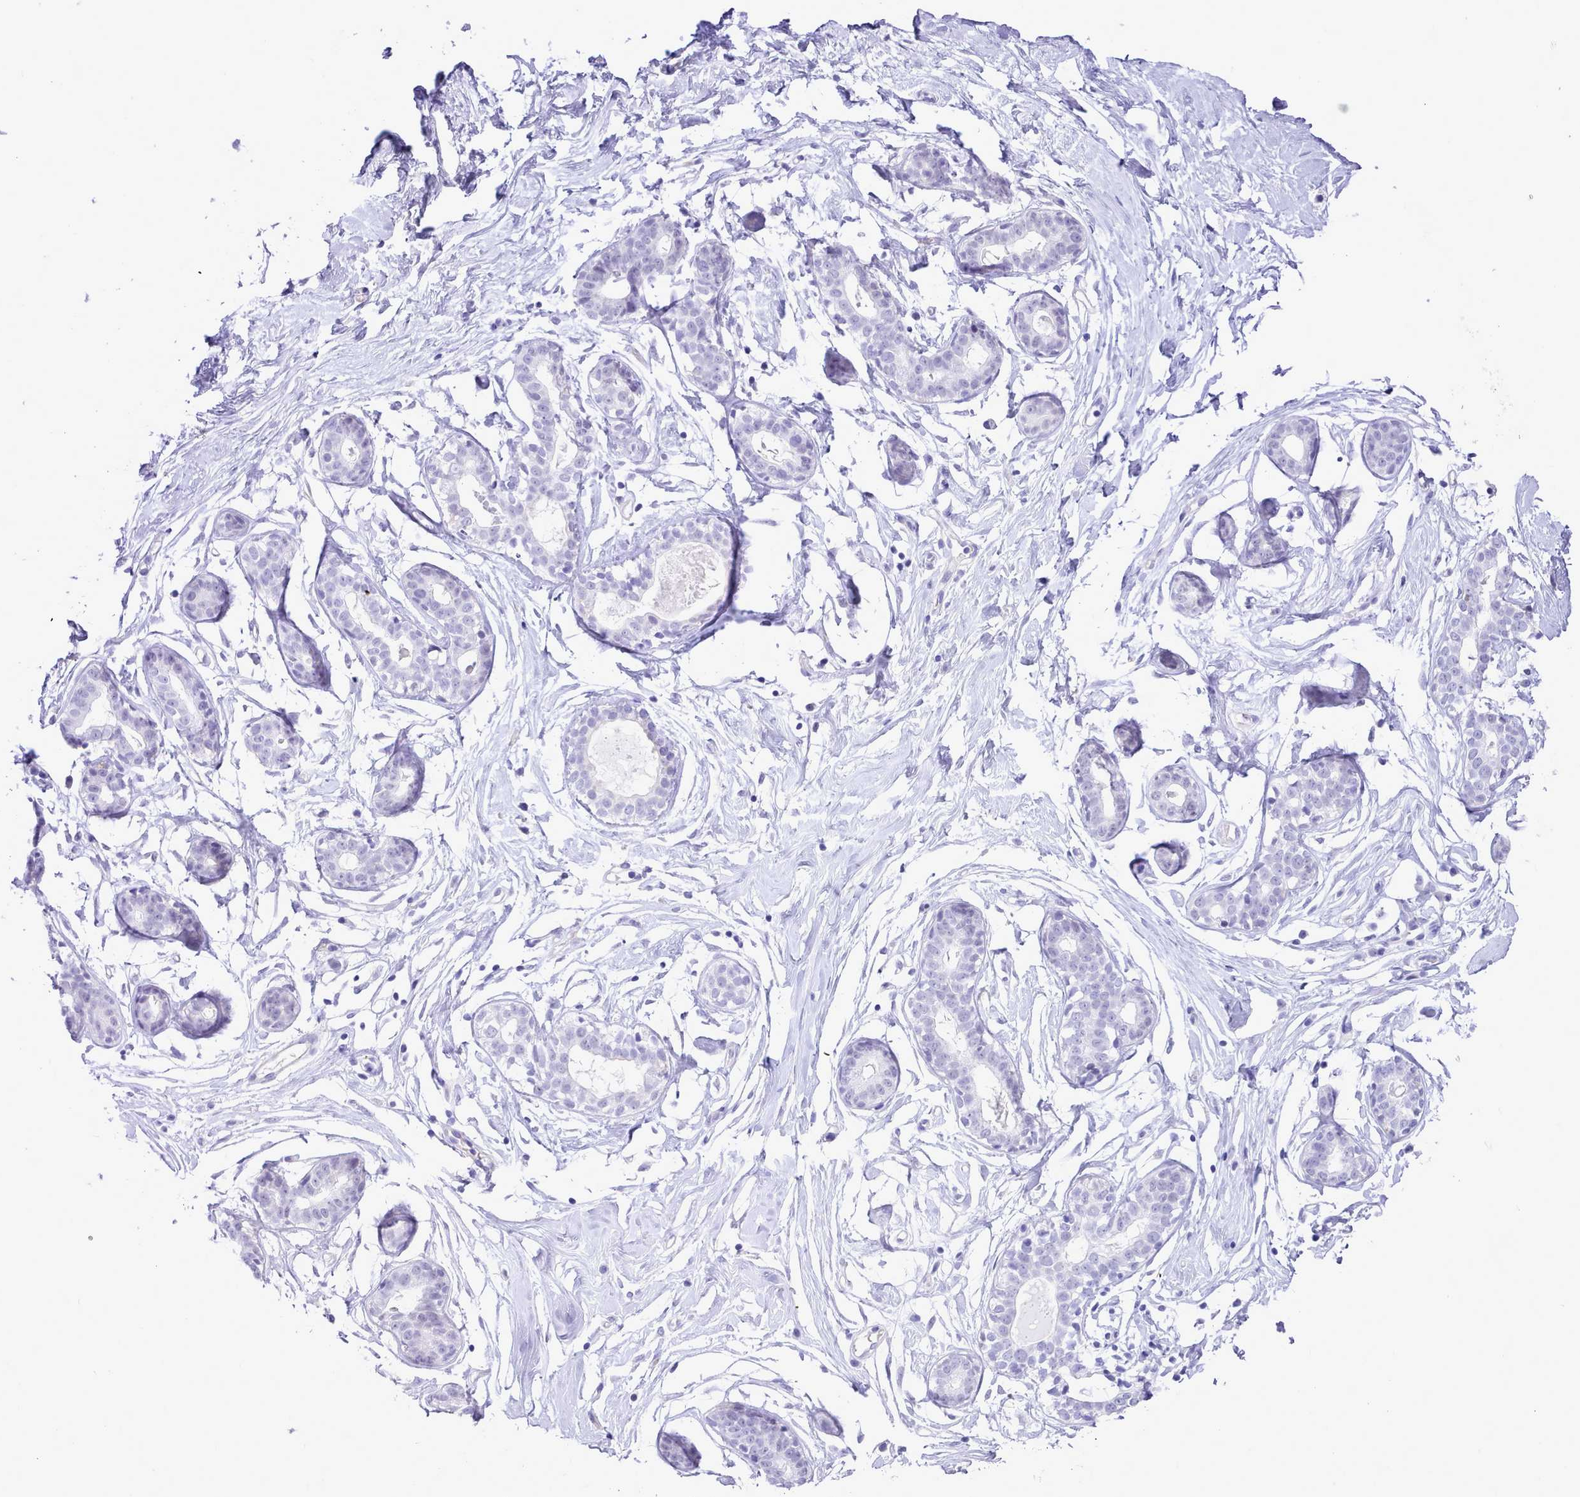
{"staining": {"intensity": "negative", "quantity": "none", "location": "none"}, "tissue": "breast", "cell_type": "Adipocytes", "image_type": "normal", "snomed": [{"axis": "morphology", "description": "Normal tissue, NOS"}, {"axis": "morphology", "description": "Adenoma, NOS"}, {"axis": "topography", "description": "Breast"}], "caption": "An immunohistochemistry (IHC) histopathology image of unremarkable breast is shown. There is no staining in adipocytes of breast.", "gene": "LRRC37A2", "patient": {"sex": "female", "age": 23}}